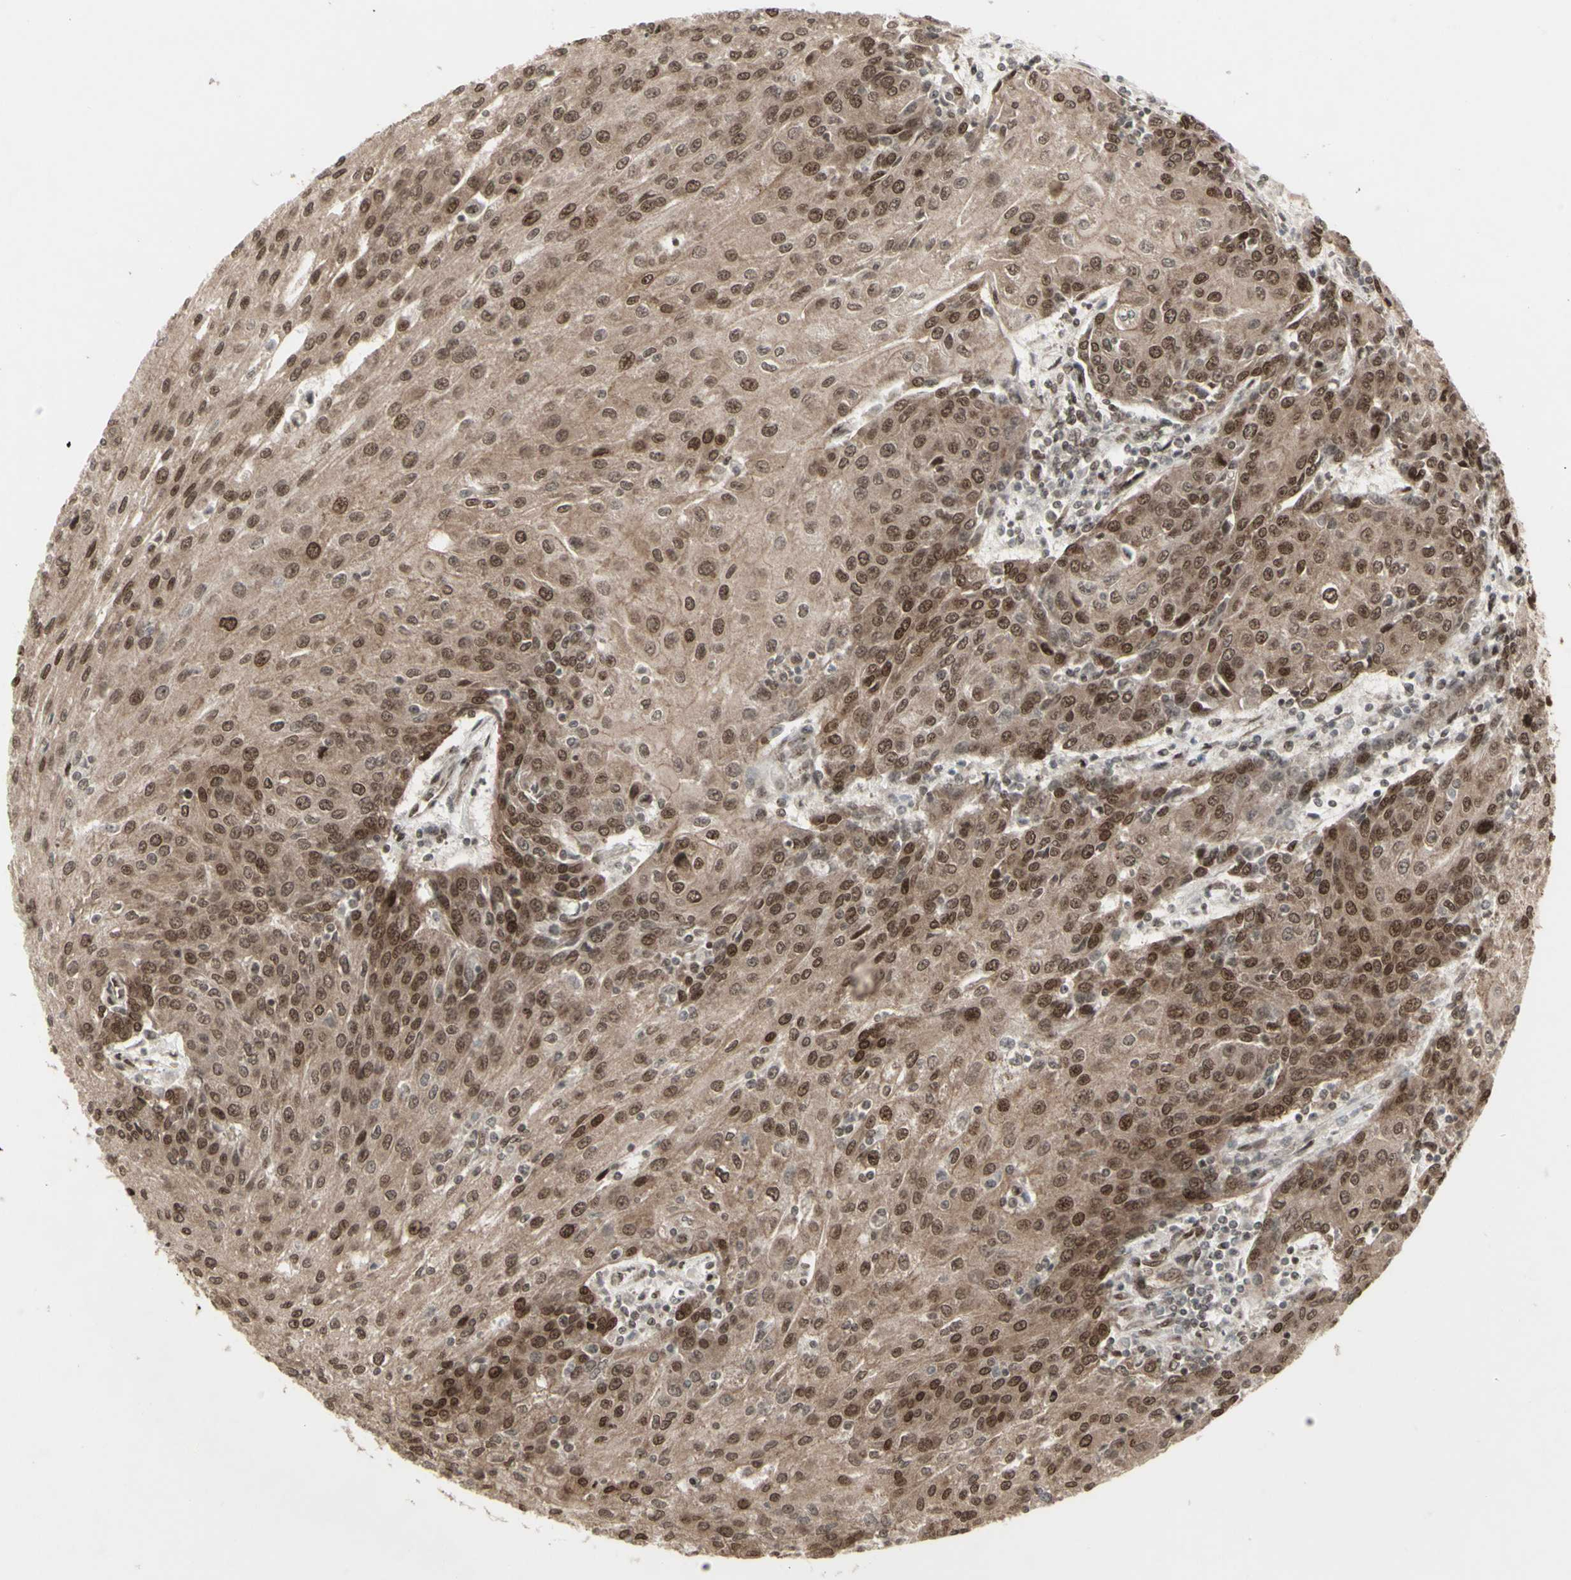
{"staining": {"intensity": "moderate", "quantity": ">75%", "location": "cytoplasmic/membranous,nuclear"}, "tissue": "urothelial cancer", "cell_type": "Tumor cells", "image_type": "cancer", "snomed": [{"axis": "morphology", "description": "Urothelial carcinoma, High grade"}, {"axis": "topography", "description": "Urinary bladder"}], "caption": "Tumor cells demonstrate moderate cytoplasmic/membranous and nuclear positivity in about >75% of cells in urothelial cancer.", "gene": "CBX1", "patient": {"sex": "female", "age": 85}}